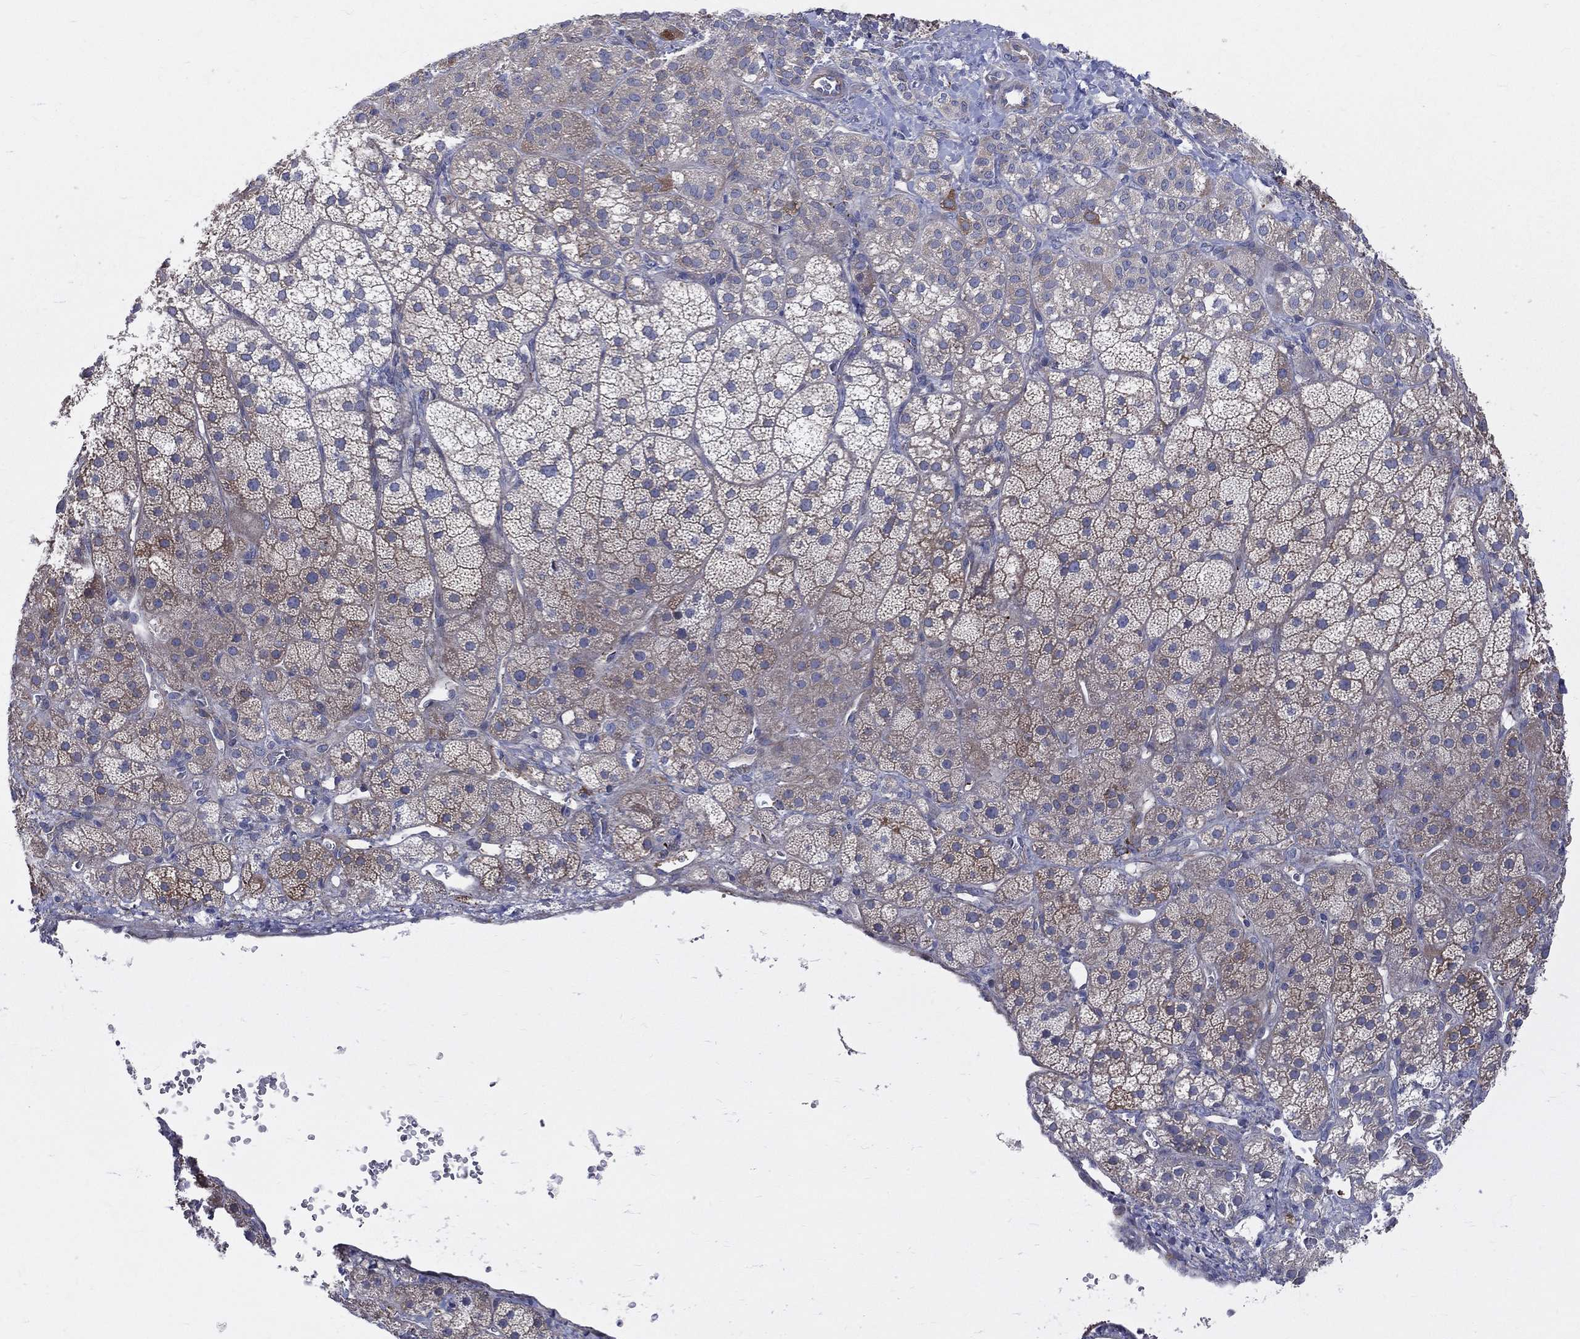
{"staining": {"intensity": "strong", "quantity": "<25%", "location": "cytoplasmic/membranous"}, "tissue": "adrenal gland", "cell_type": "Glandular cells", "image_type": "normal", "snomed": [{"axis": "morphology", "description": "Normal tissue, NOS"}, {"axis": "topography", "description": "Adrenal gland"}], "caption": "About <25% of glandular cells in normal human adrenal gland reveal strong cytoplasmic/membranous protein staining as visualized by brown immunohistochemical staining.", "gene": "POMZP3", "patient": {"sex": "male", "age": 57}}